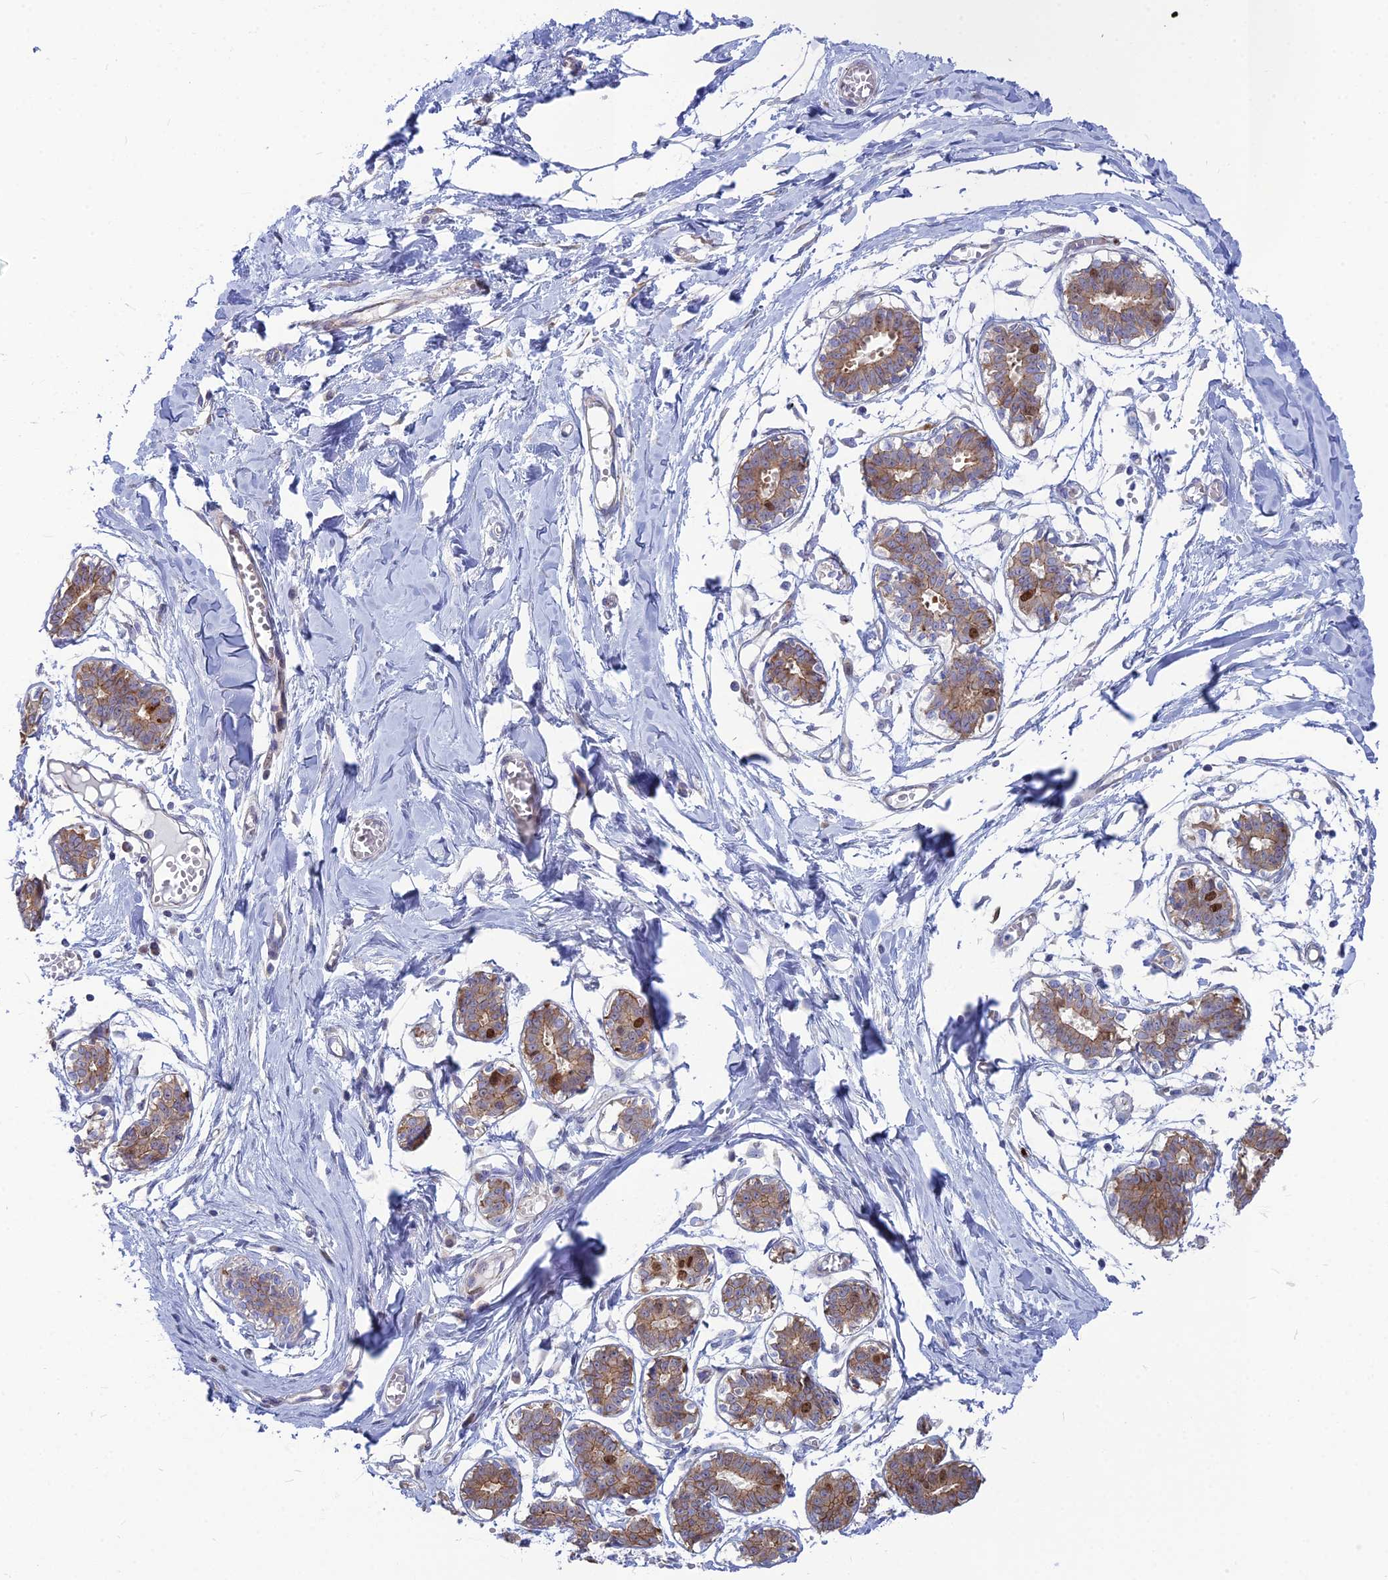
{"staining": {"intensity": "negative", "quantity": "none", "location": "none"}, "tissue": "breast", "cell_type": "Adipocytes", "image_type": "normal", "snomed": [{"axis": "morphology", "description": "Normal tissue, NOS"}, {"axis": "topography", "description": "Breast"}], "caption": "Immunohistochemical staining of unremarkable breast exhibits no significant staining in adipocytes. Brightfield microscopy of immunohistochemistry stained with DAB (3,3'-diaminobenzidine) (brown) and hematoxylin (blue), captured at high magnification.", "gene": "ENSG00000285920", "patient": {"sex": "female", "age": 27}}